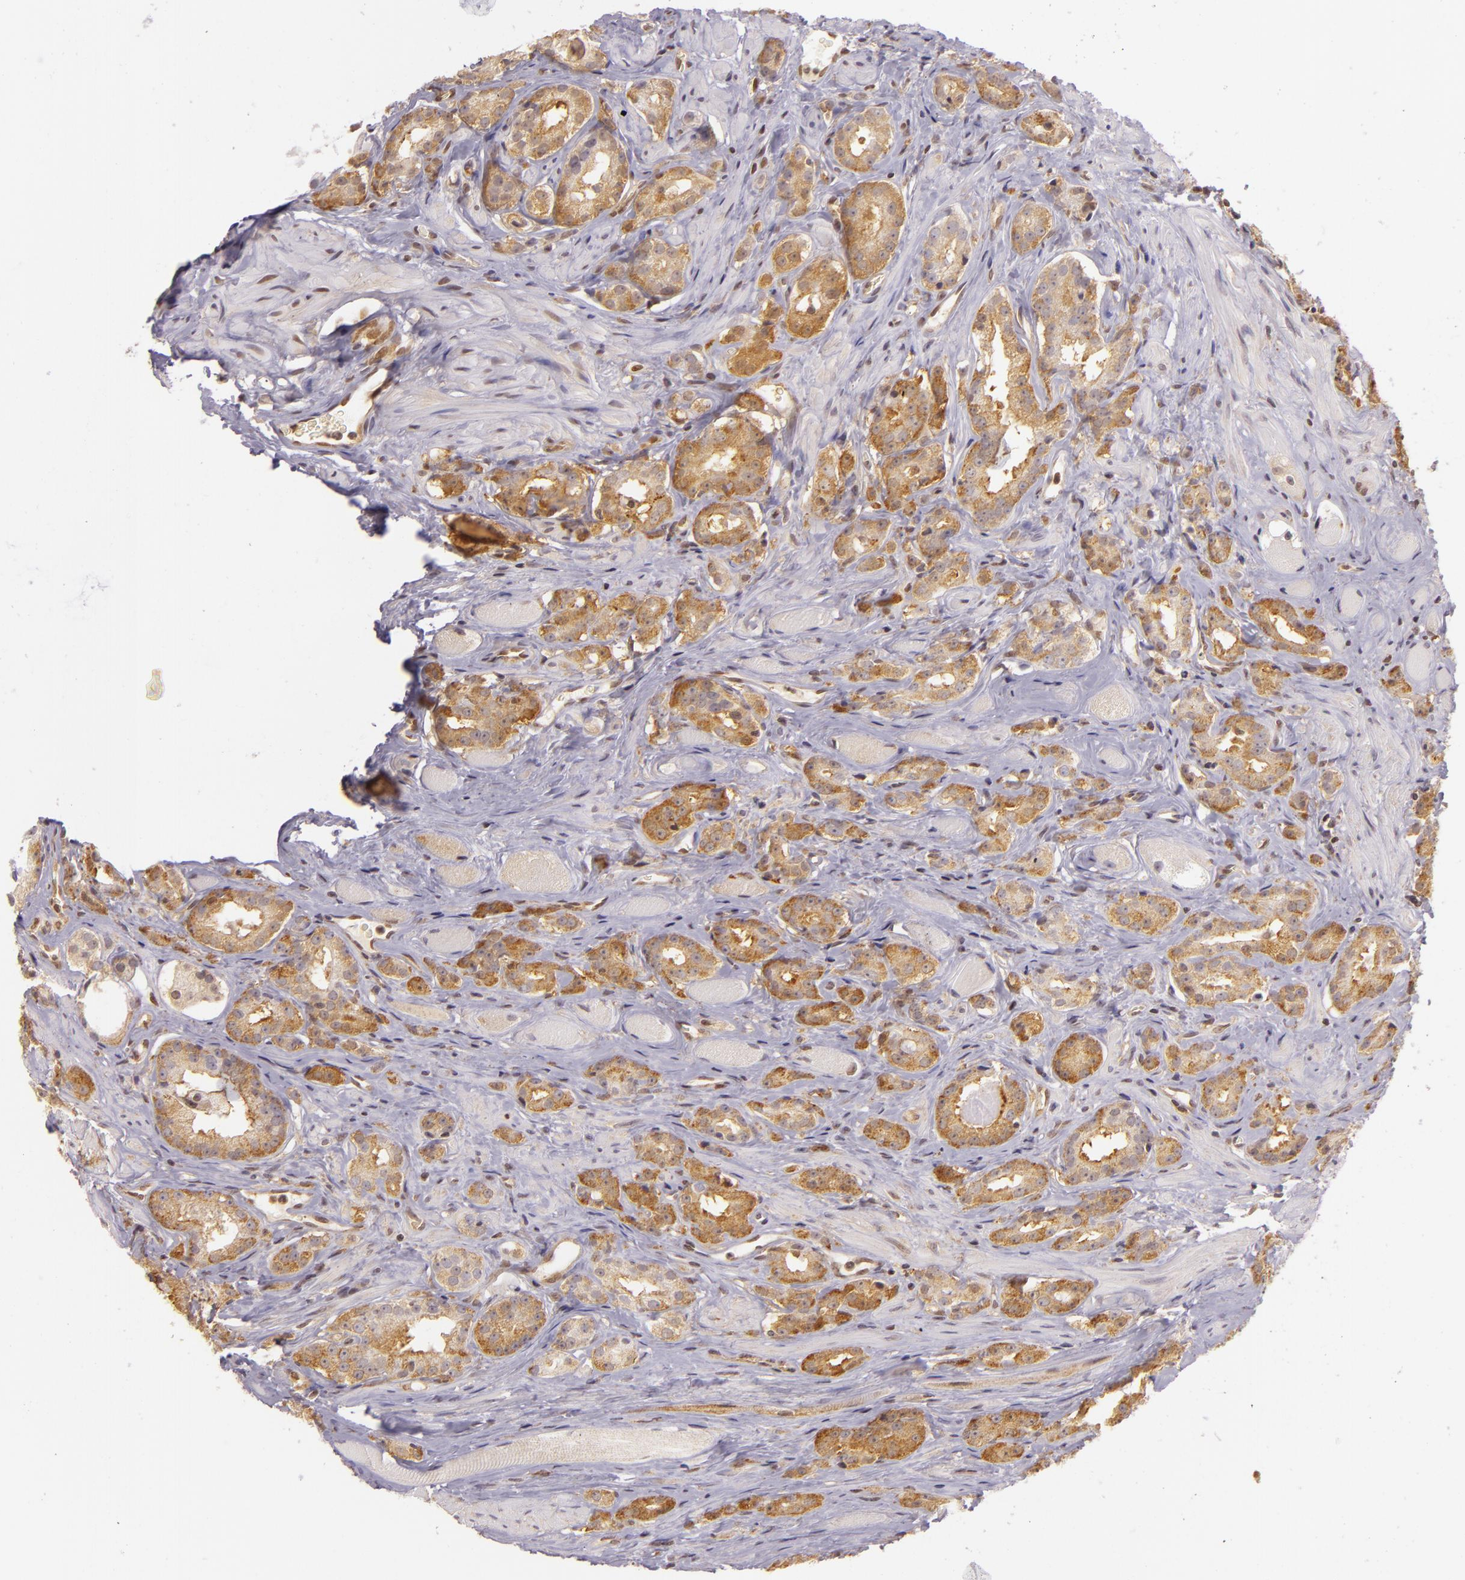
{"staining": {"intensity": "moderate", "quantity": ">75%", "location": "cytoplasmic/membranous"}, "tissue": "prostate cancer", "cell_type": "Tumor cells", "image_type": "cancer", "snomed": [{"axis": "morphology", "description": "Adenocarcinoma, Medium grade"}, {"axis": "topography", "description": "Prostate"}], "caption": "A medium amount of moderate cytoplasmic/membranous expression is seen in approximately >75% of tumor cells in prostate cancer (medium-grade adenocarcinoma) tissue.", "gene": "IMPDH1", "patient": {"sex": "male", "age": 53}}